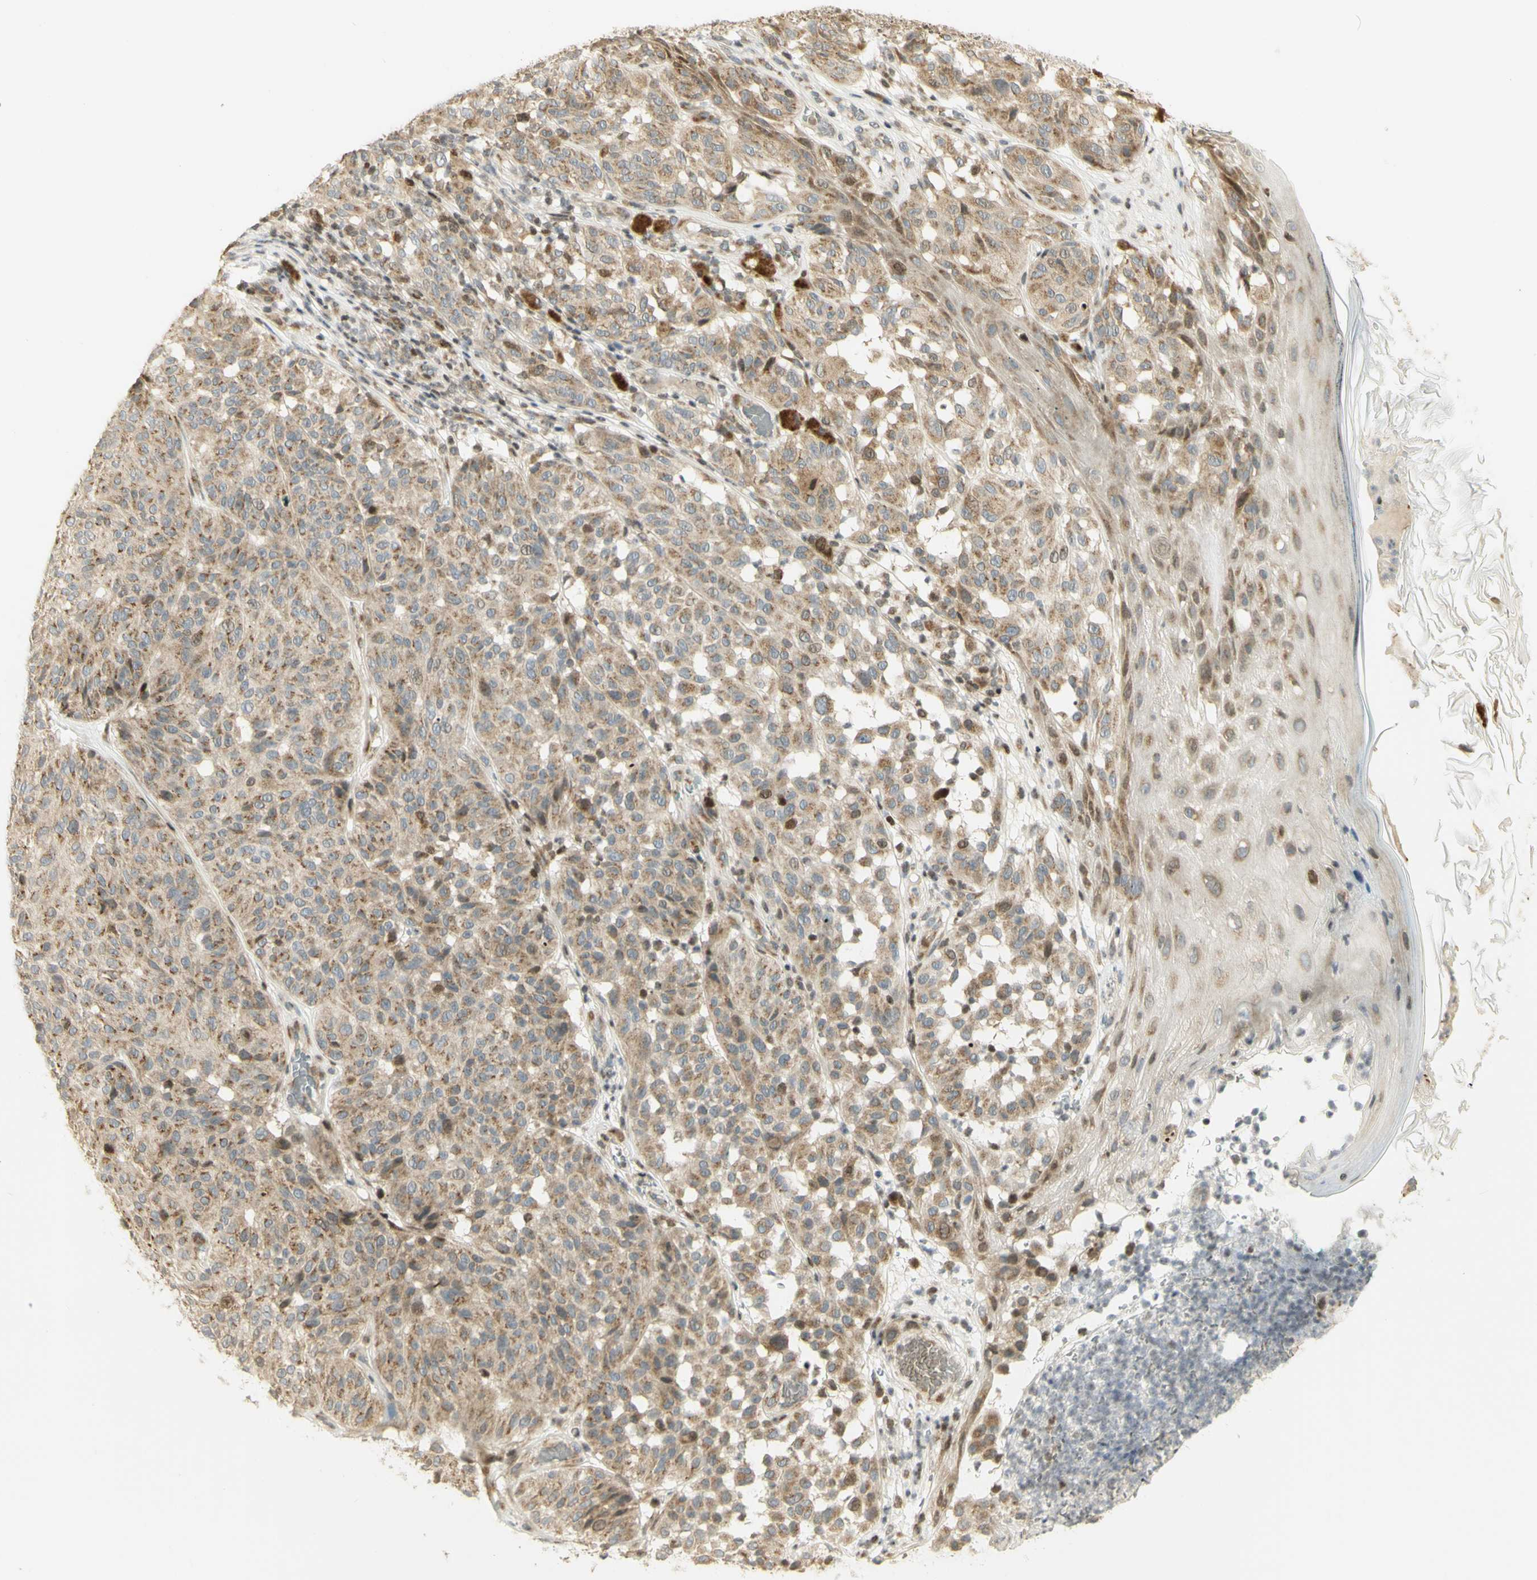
{"staining": {"intensity": "moderate", "quantity": ">75%", "location": "cytoplasmic/membranous,nuclear"}, "tissue": "melanoma", "cell_type": "Tumor cells", "image_type": "cancer", "snomed": [{"axis": "morphology", "description": "Malignant melanoma, NOS"}, {"axis": "topography", "description": "Skin"}], "caption": "High-power microscopy captured an immunohistochemistry micrograph of malignant melanoma, revealing moderate cytoplasmic/membranous and nuclear expression in about >75% of tumor cells.", "gene": "KIF11", "patient": {"sex": "female", "age": 46}}